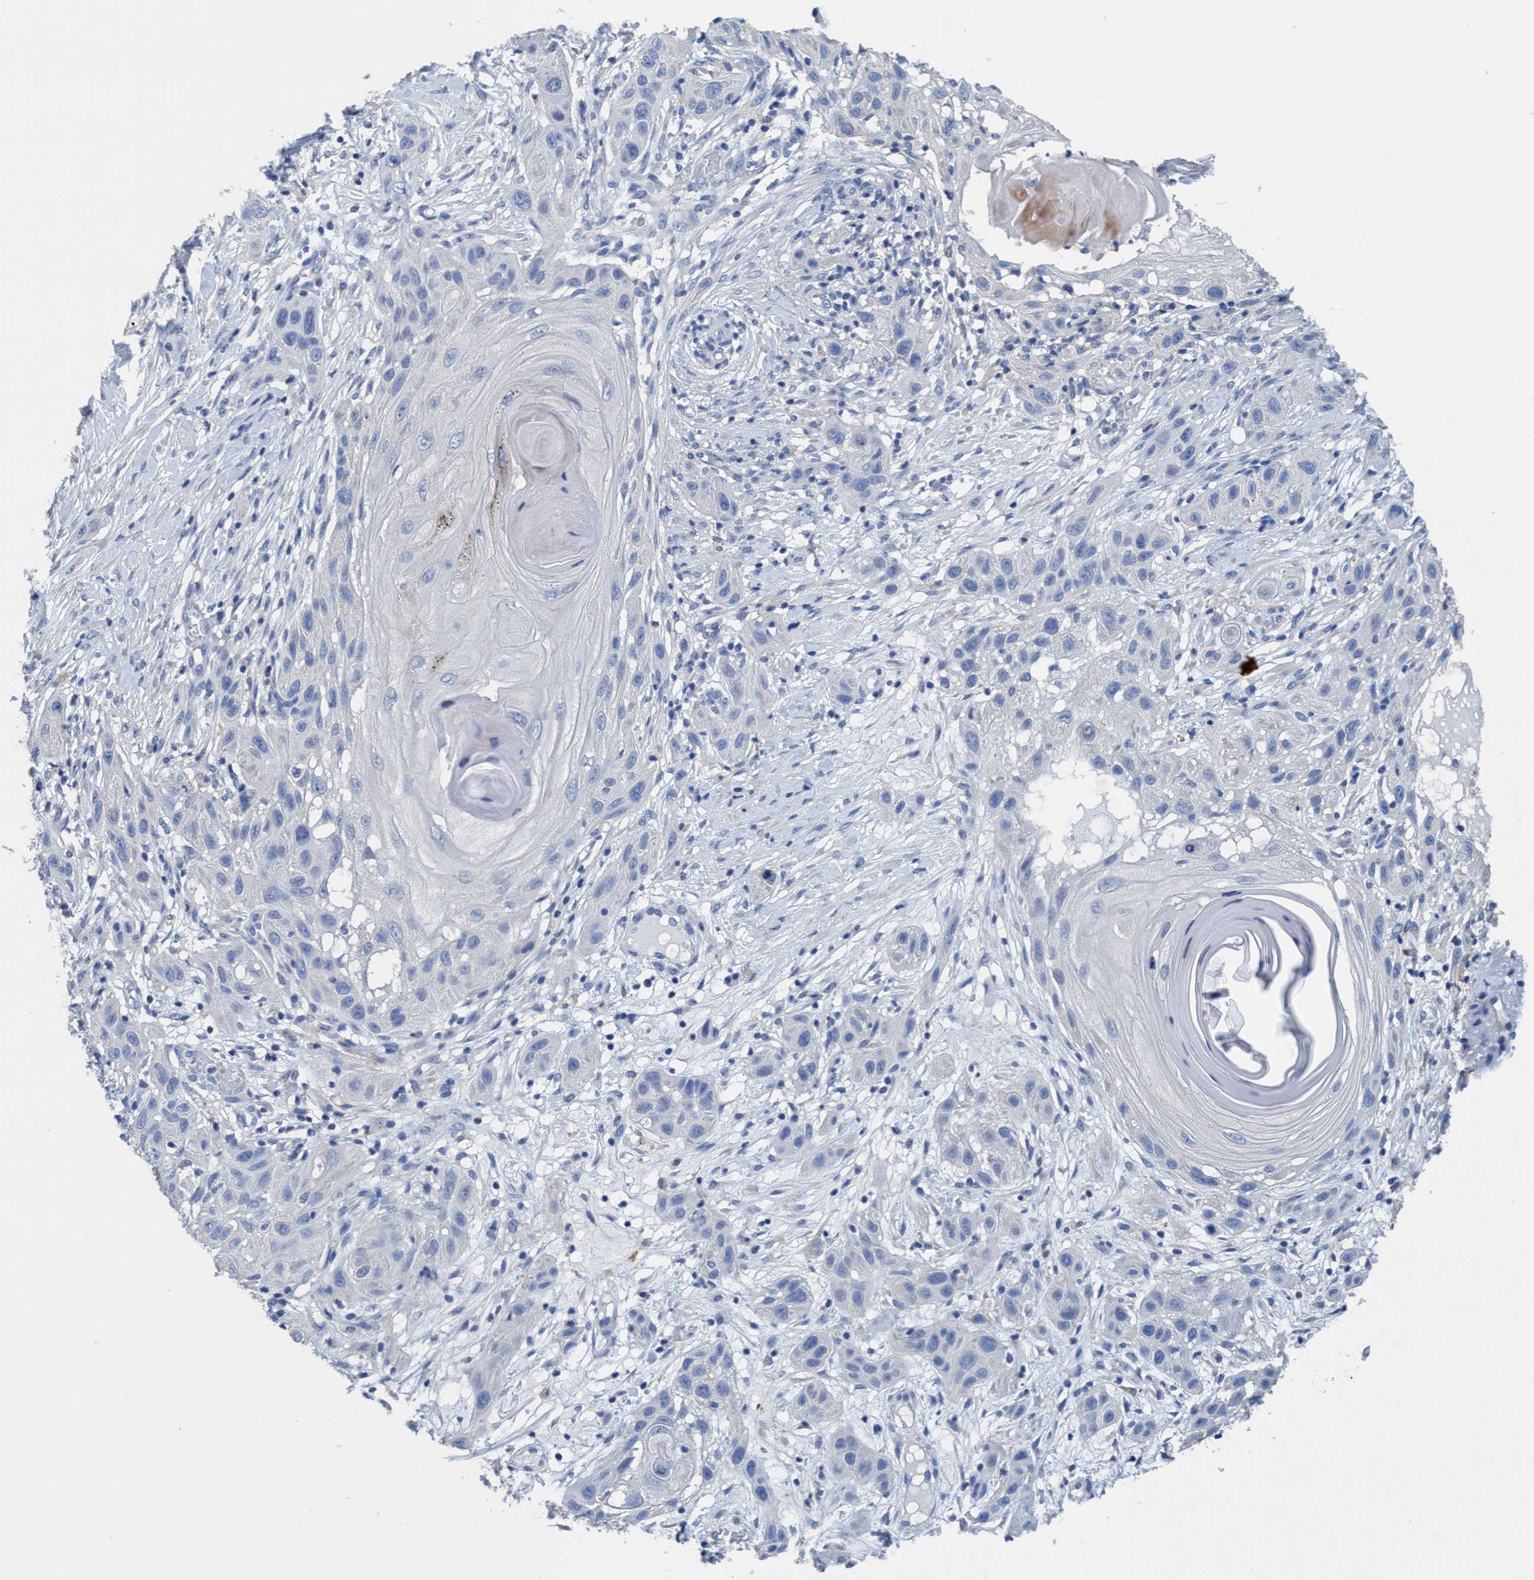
{"staining": {"intensity": "negative", "quantity": "none", "location": "none"}, "tissue": "skin cancer", "cell_type": "Tumor cells", "image_type": "cancer", "snomed": [{"axis": "morphology", "description": "Squamous cell carcinoma, NOS"}, {"axis": "topography", "description": "Skin"}], "caption": "Protein analysis of skin cancer (squamous cell carcinoma) reveals no significant expression in tumor cells.", "gene": "DNAI1", "patient": {"sex": "female", "age": 96}}